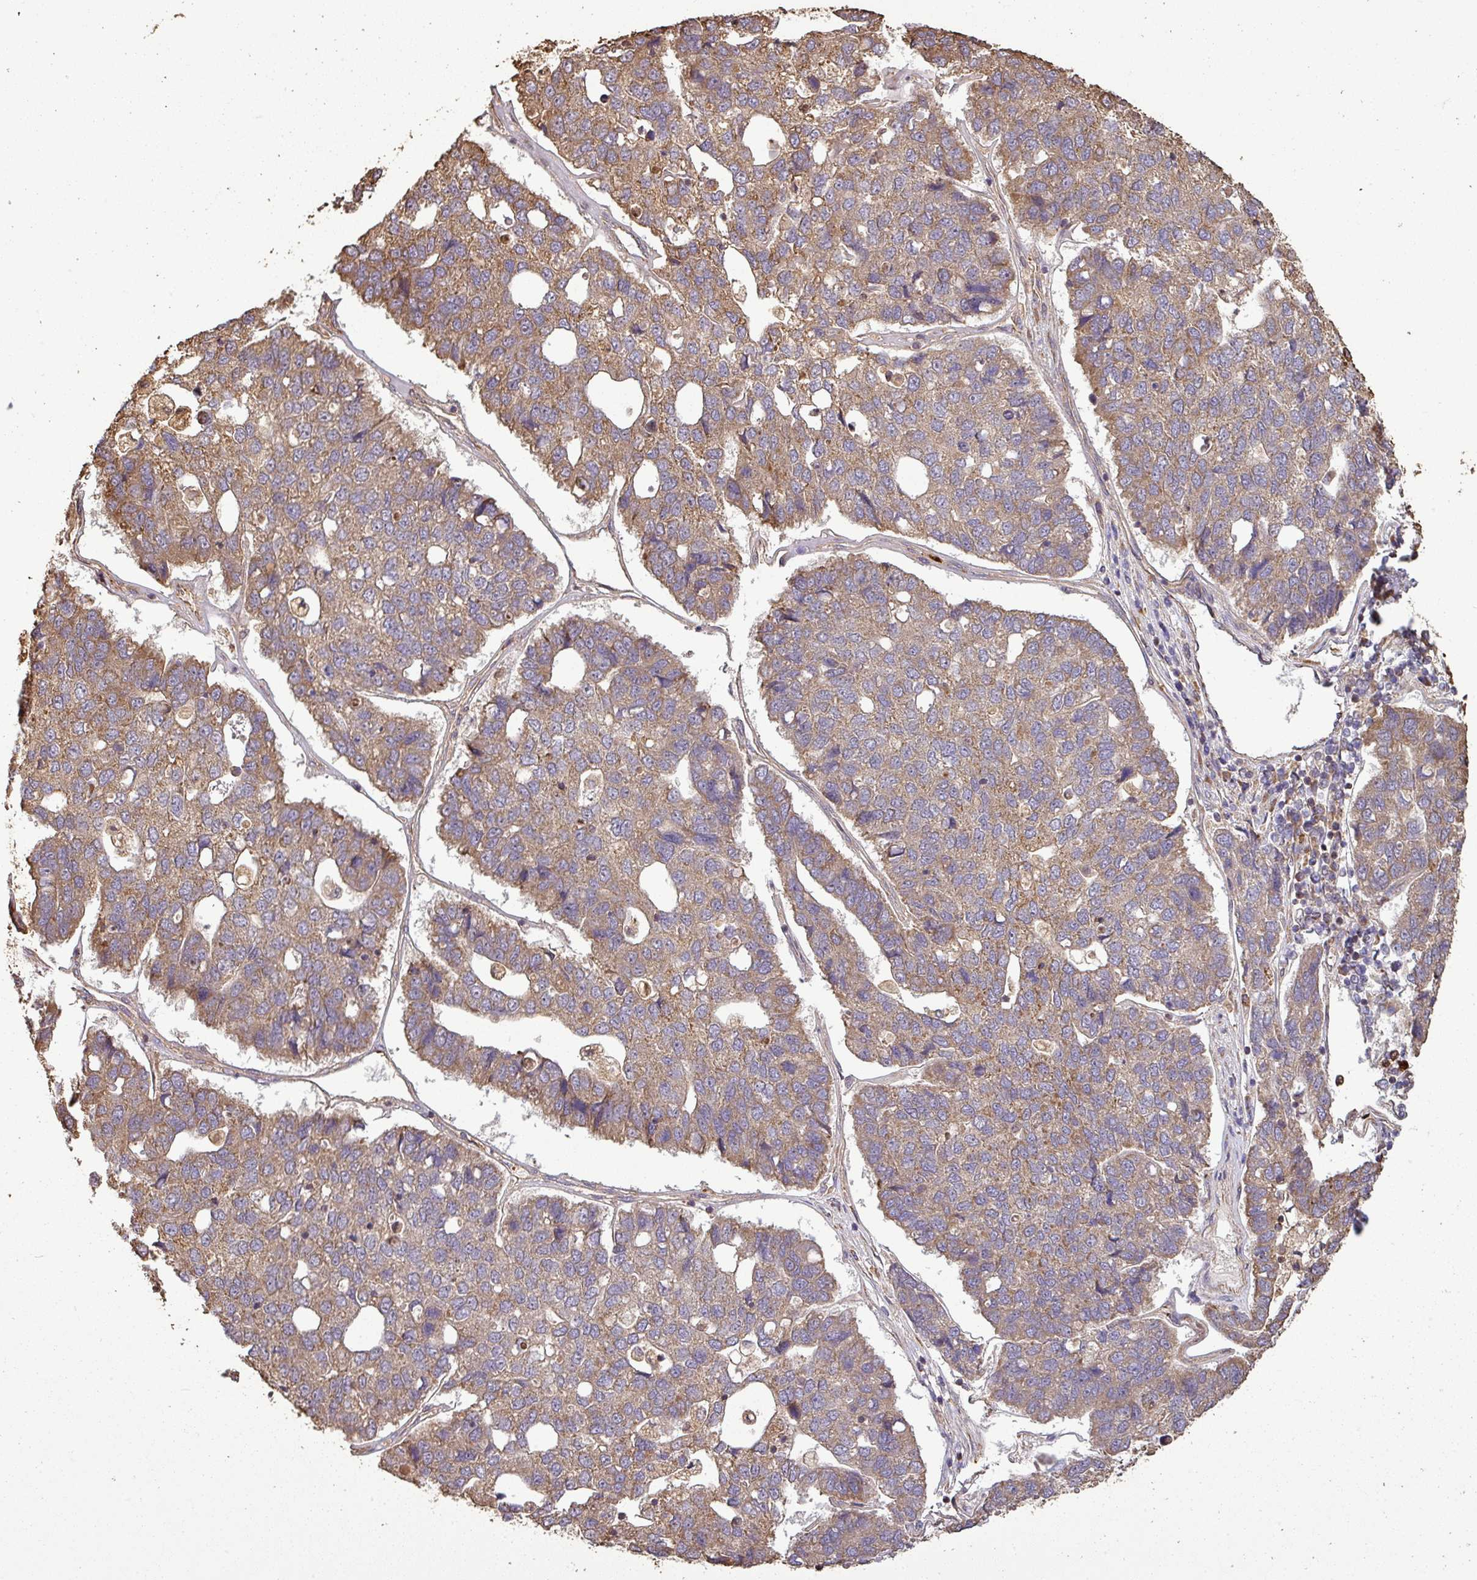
{"staining": {"intensity": "moderate", "quantity": ">75%", "location": "cytoplasmic/membranous"}, "tissue": "pancreatic cancer", "cell_type": "Tumor cells", "image_type": "cancer", "snomed": [{"axis": "morphology", "description": "Adenocarcinoma, NOS"}, {"axis": "topography", "description": "Pancreas"}], "caption": "Immunohistochemical staining of human pancreatic cancer (adenocarcinoma) shows medium levels of moderate cytoplasmic/membranous protein expression in approximately >75% of tumor cells. The protein of interest is stained brown, and the nuclei are stained in blue (DAB (3,3'-diaminobenzidine) IHC with brightfield microscopy, high magnification).", "gene": "PLEKHM1", "patient": {"sex": "female", "age": 61}}